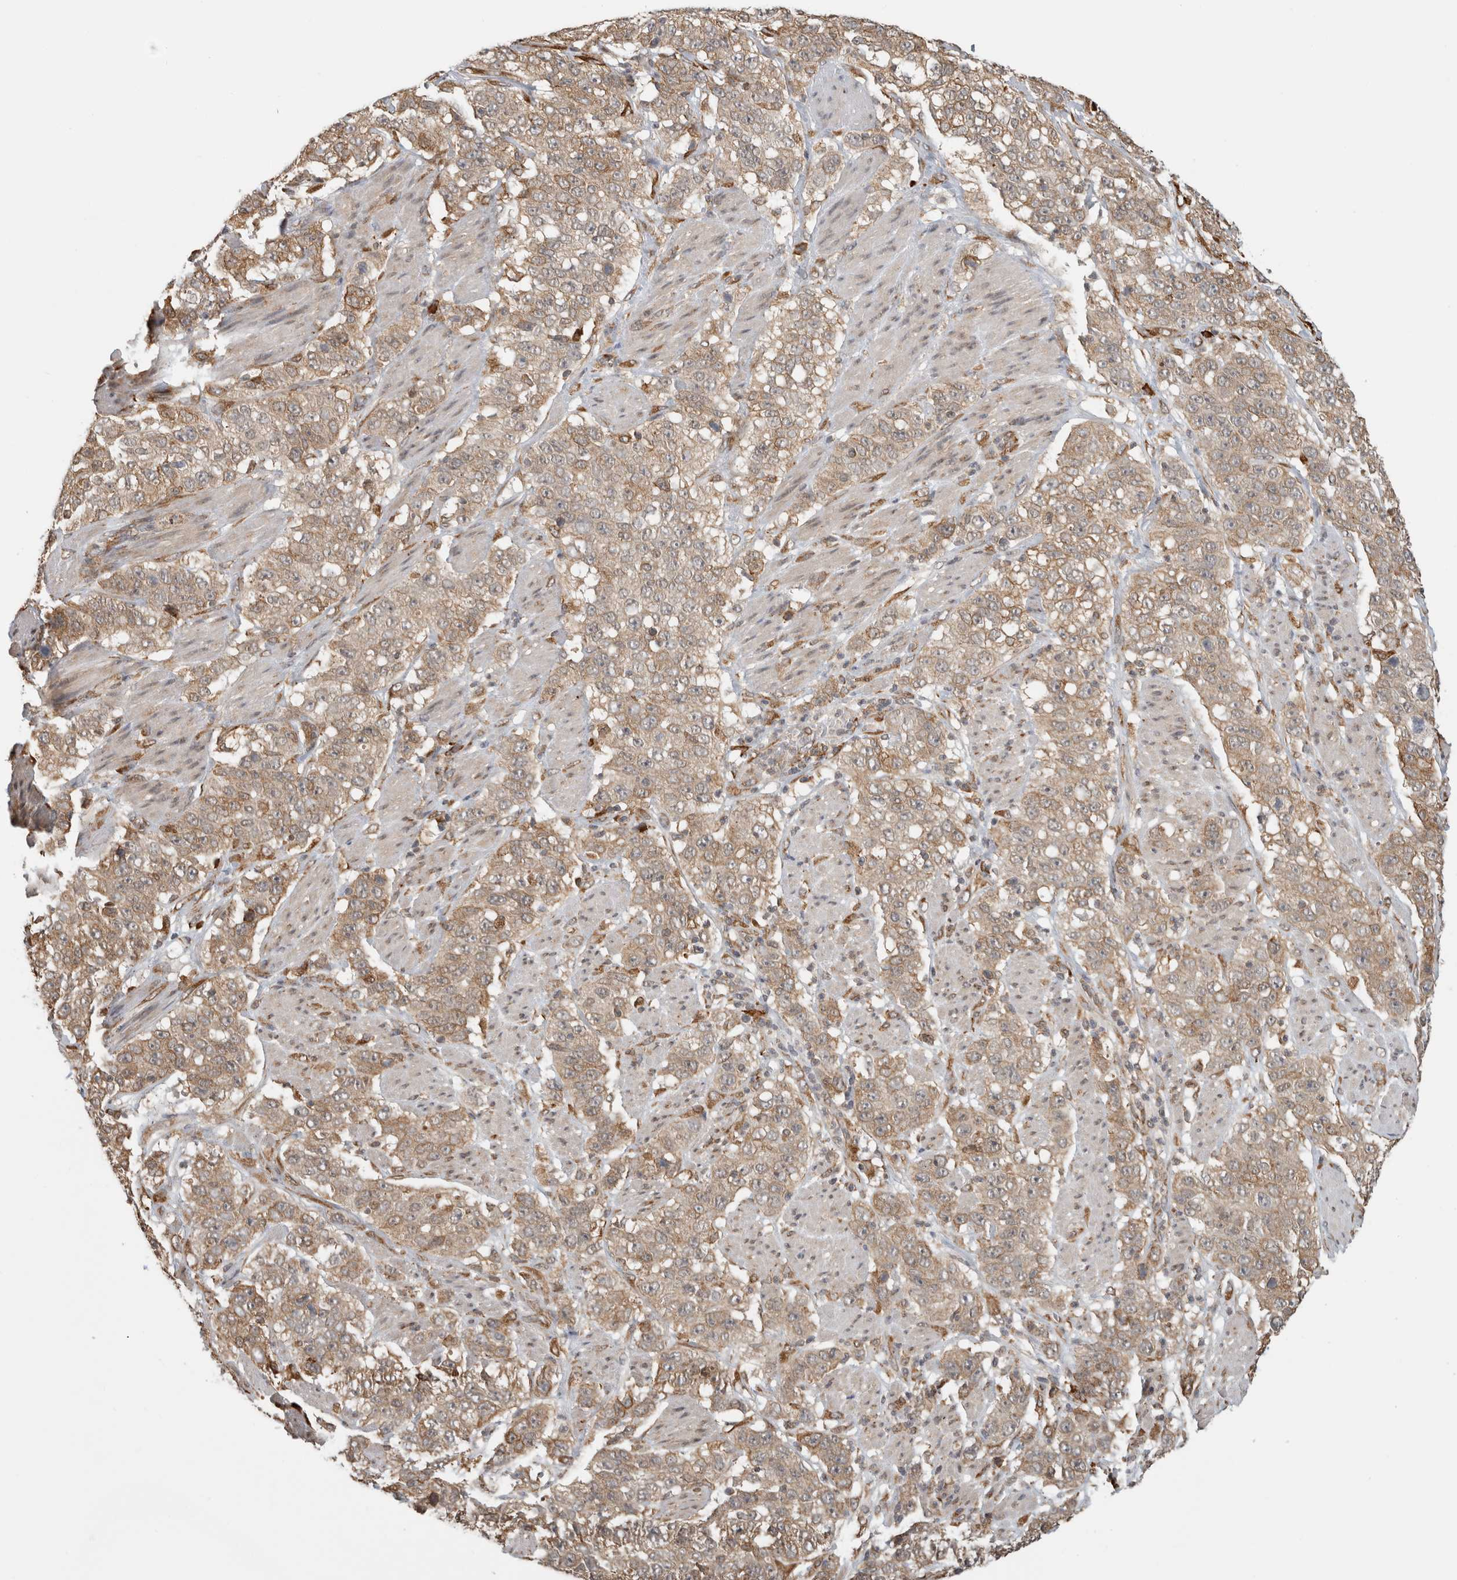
{"staining": {"intensity": "moderate", "quantity": ">75%", "location": "cytoplasmic/membranous"}, "tissue": "stomach cancer", "cell_type": "Tumor cells", "image_type": "cancer", "snomed": [{"axis": "morphology", "description": "Adenocarcinoma, NOS"}, {"axis": "topography", "description": "Stomach"}], "caption": "About >75% of tumor cells in adenocarcinoma (stomach) demonstrate moderate cytoplasmic/membranous protein positivity as visualized by brown immunohistochemical staining.", "gene": "MS4A7", "patient": {"sex": "male", "age": 48}}